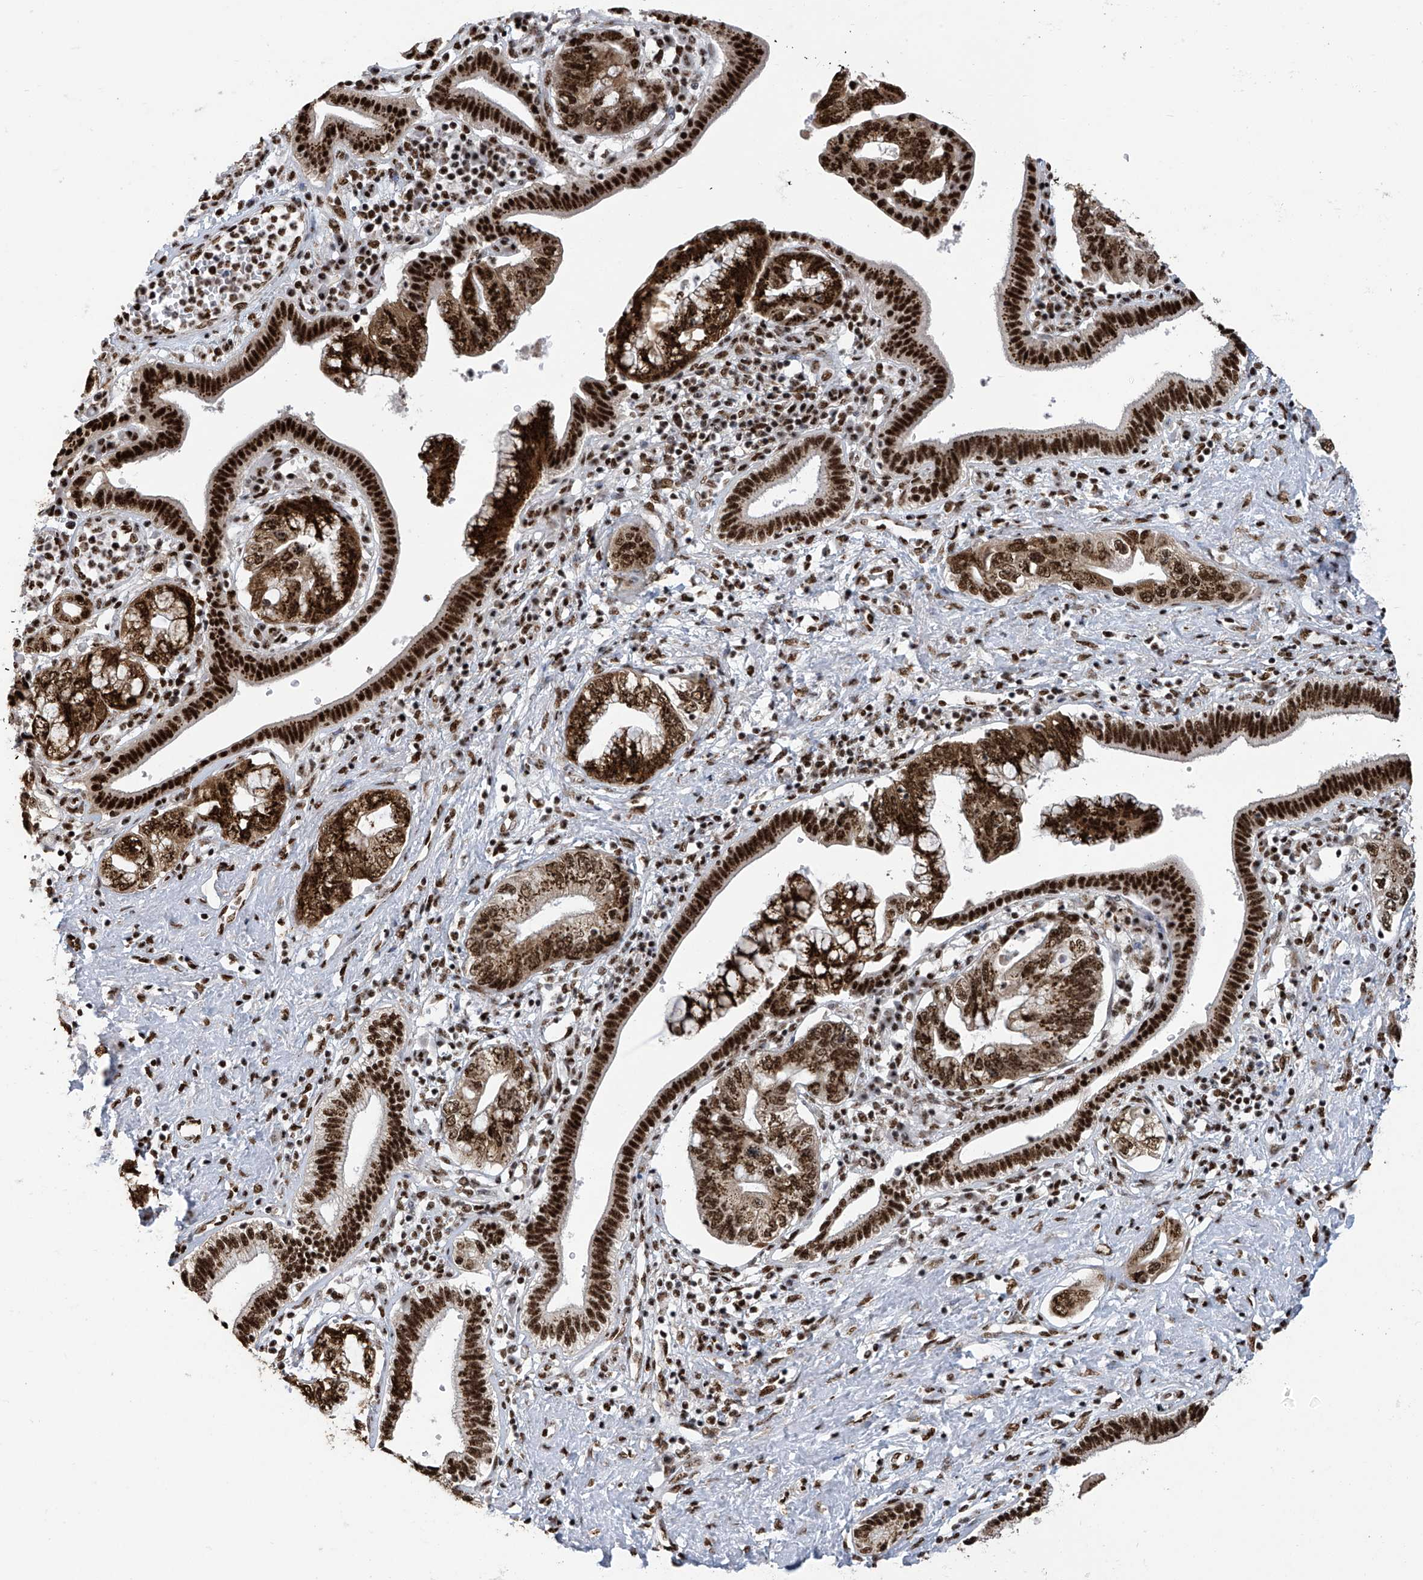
{"staining": {"intensity": "strong", "quantity": ">75%", "location": "nuclear"}, "tissue": "pancreatic cancer", "cell_type": "Tumor cells", "image_type": "cancer", "snomed": [{"axis": "morphology", "description": "Adenocarcinoma, NOS"}, {"axis": "topography", "description": "Pancreas"}], "caption": "A brown stain shows strong nuclear staining of a protein in pancreatic cancer tumor cells.", "gene": "APLF", "patient": {"sex": "female", "age": 73}}